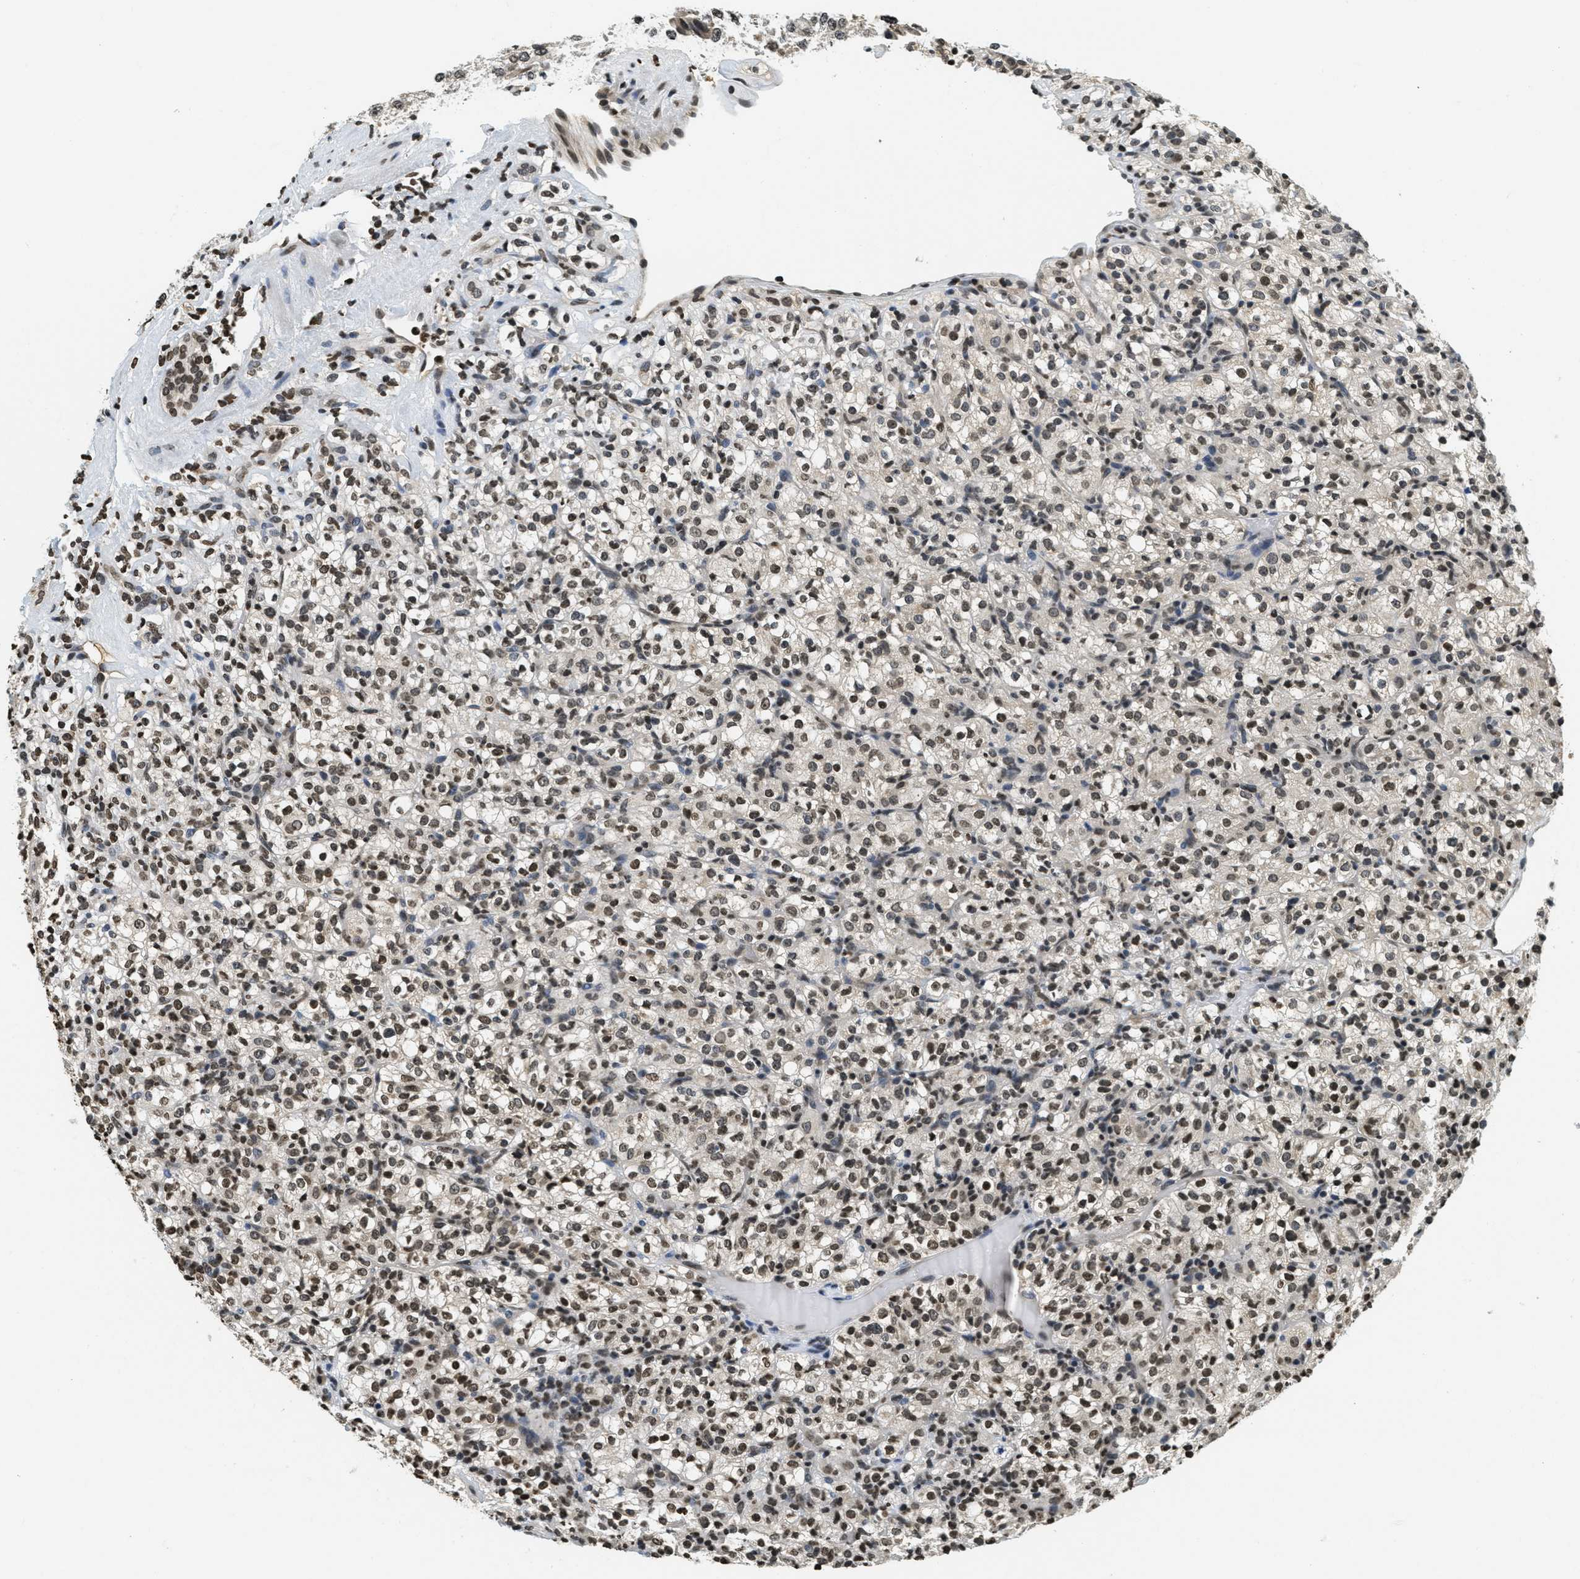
{"staining": {"intensity": "moderate", "quantity": ">75%", "location": "nuclear"}, "tissue": "renal cancer", "cell_type": "Tumor cells", "image_type": "cancer", "snomed": [{"axis": "morphology", "description": "Normal tissue, NOS"}, {"axis": "morphology", "description": "Adenocarcinoma, NOS"}, {"axis": "topography", "description": "Kidney"}], "caption": "Moderate nuclear protein staining is appreciated in approximately >75% of tumor cells in renal adenocarcinoma.", "gene": "LDB2", "patient": {"sex": "female", "age": 72}}